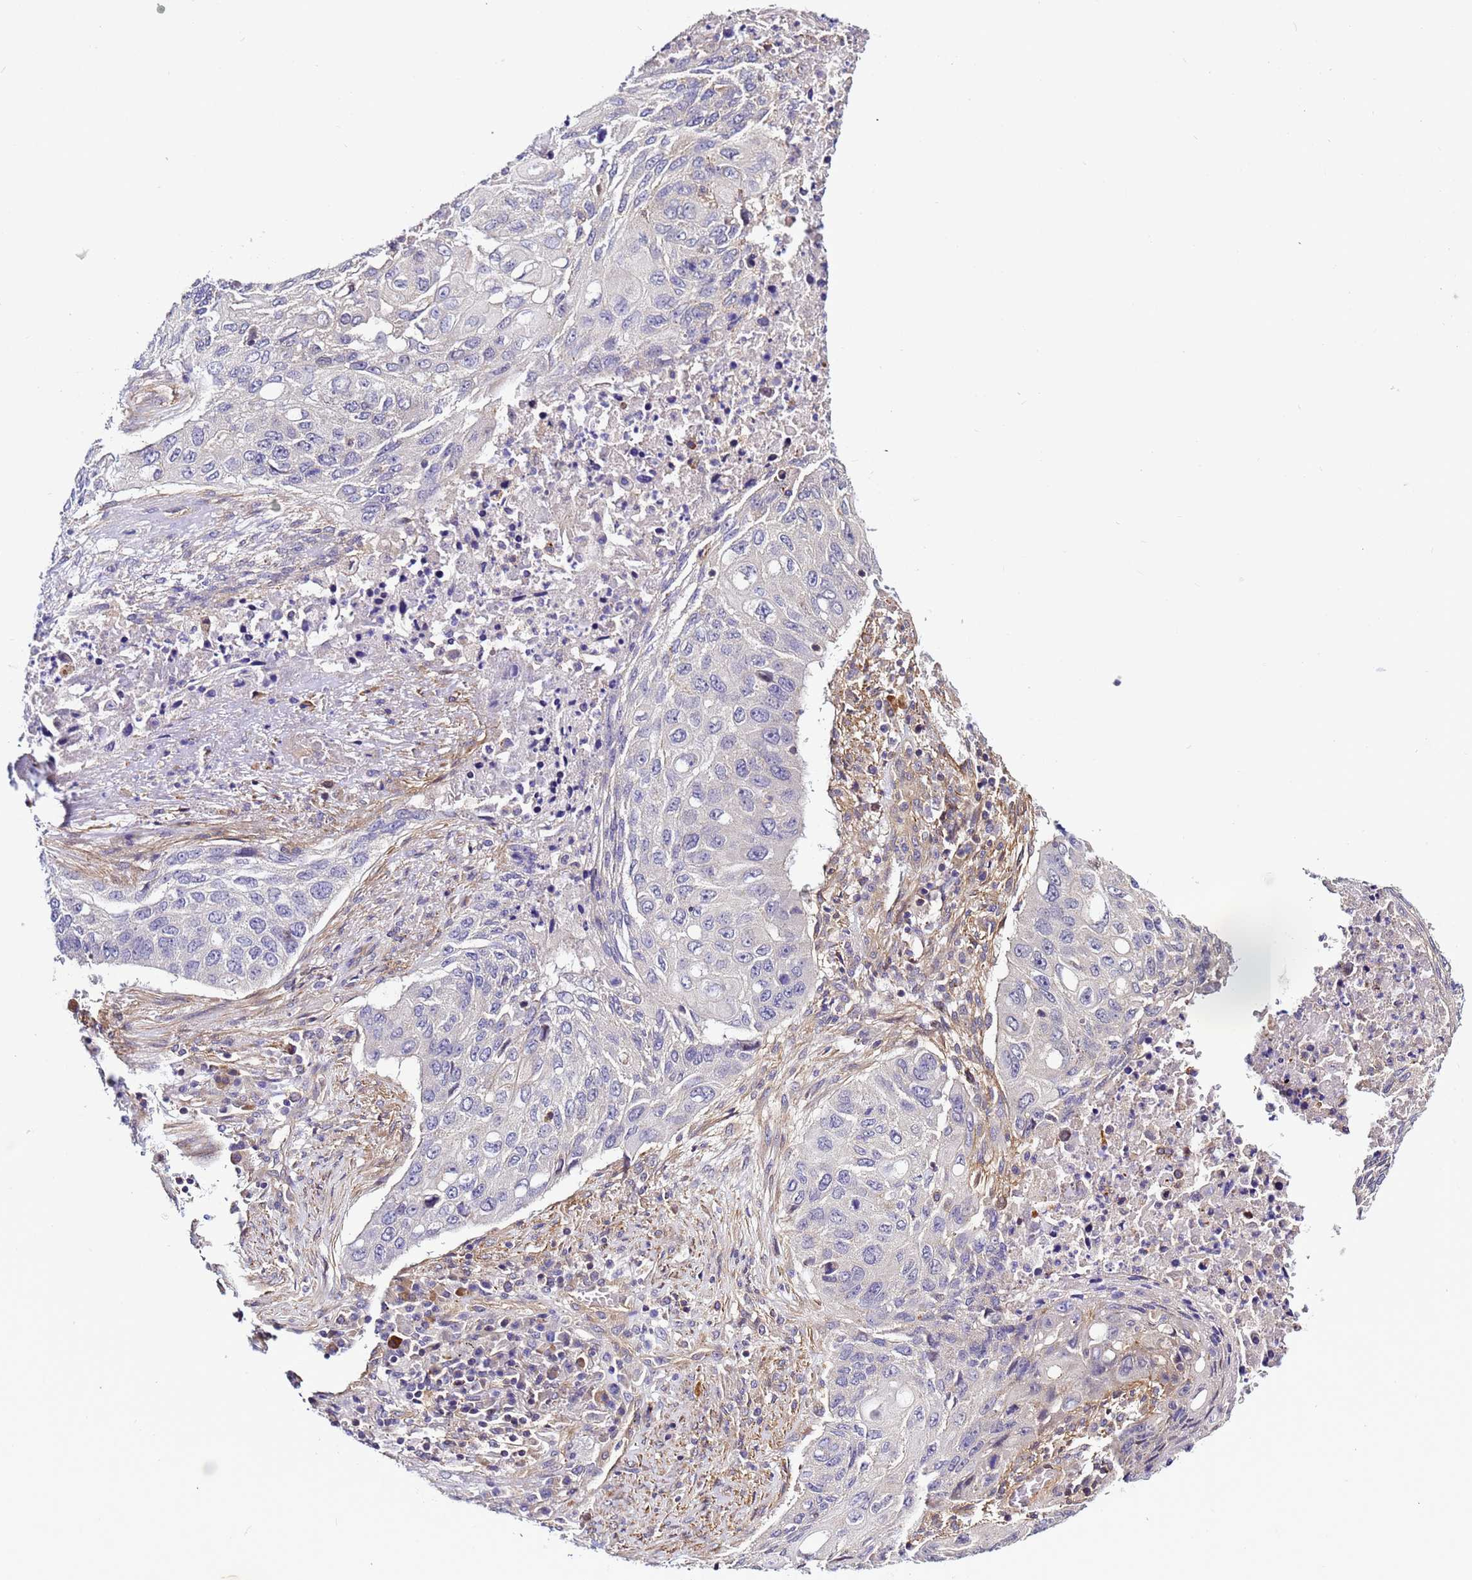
{"staining": {"intensity": "negative", "quantity": "none", "location": "none"}, "tissue": "lung cancer", "cell_type": "Tumor cells", "image_type": "cancer", "snomed": [{"axis": "morphology", "description": "Squamous cell carcinoma, NOS"}, {"axis": "topography", "description": "Lung"}], "caption": "Lung cancer was stained to show a protein in brown. There is no significant staining in tumor cells.", "gene": "STK38", "patient": {"sex": "female", "age": 63}}